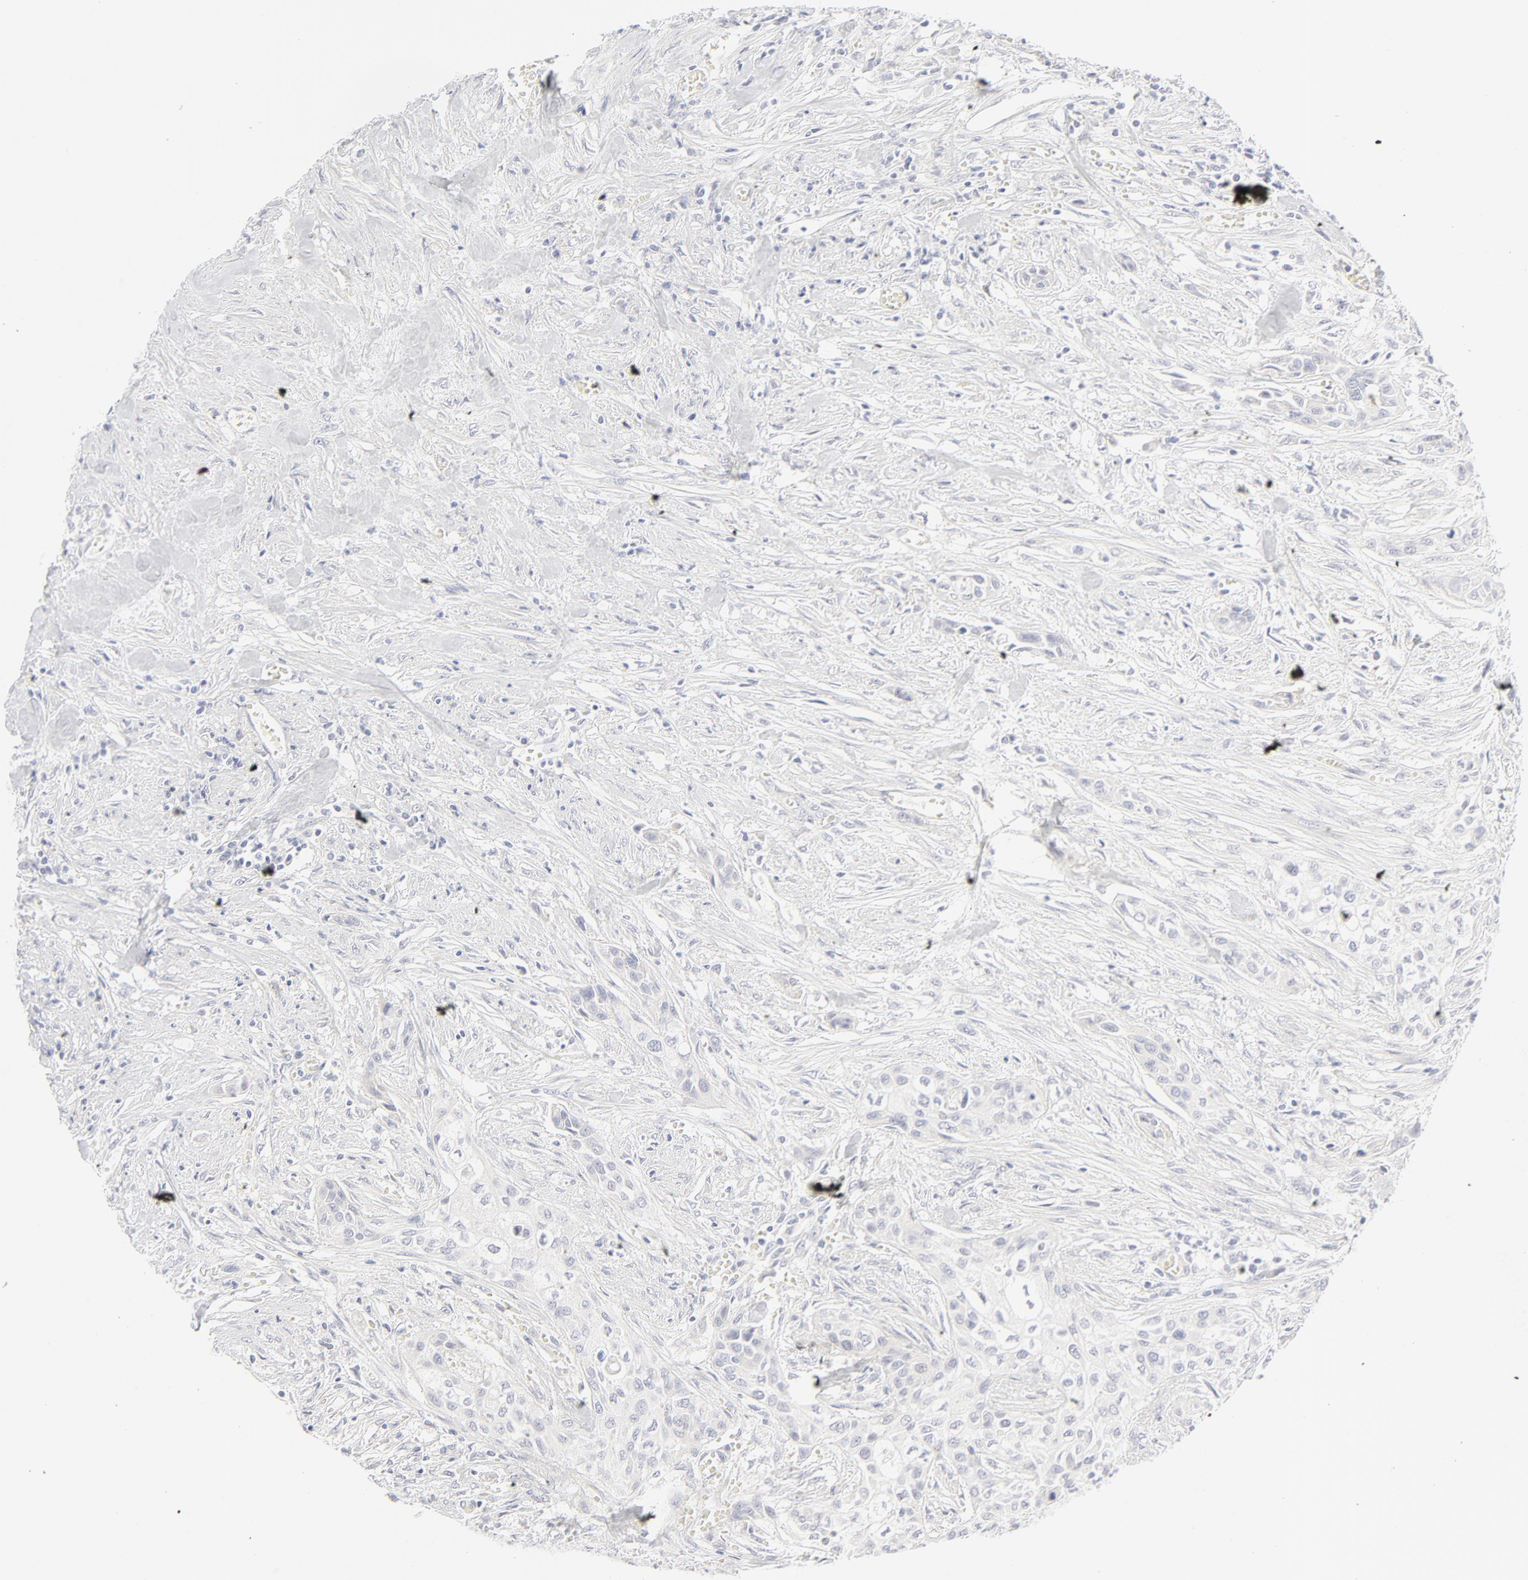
{"staining": {"intensity": "negative", "quantity": "none", "location": "none"}, "tissue": "urothelial cancer", "cell_type": "Tumor cells", "image_type": "cancer", "snomed": [{"axis": "morphology", "description": "Urothelial carcinoma, High grade"}, {"axis": "topography", "description": "Urinary bladder"}], "caption": "This micrograph is of urothelial carcinoma (high-grade) stained with IHC to label a protein in brown with the nuclei are counter-stained blue. There is no staining in tumor cells.", "gene": "NPNT", "patient": {"sex": "male", "age": 74}}